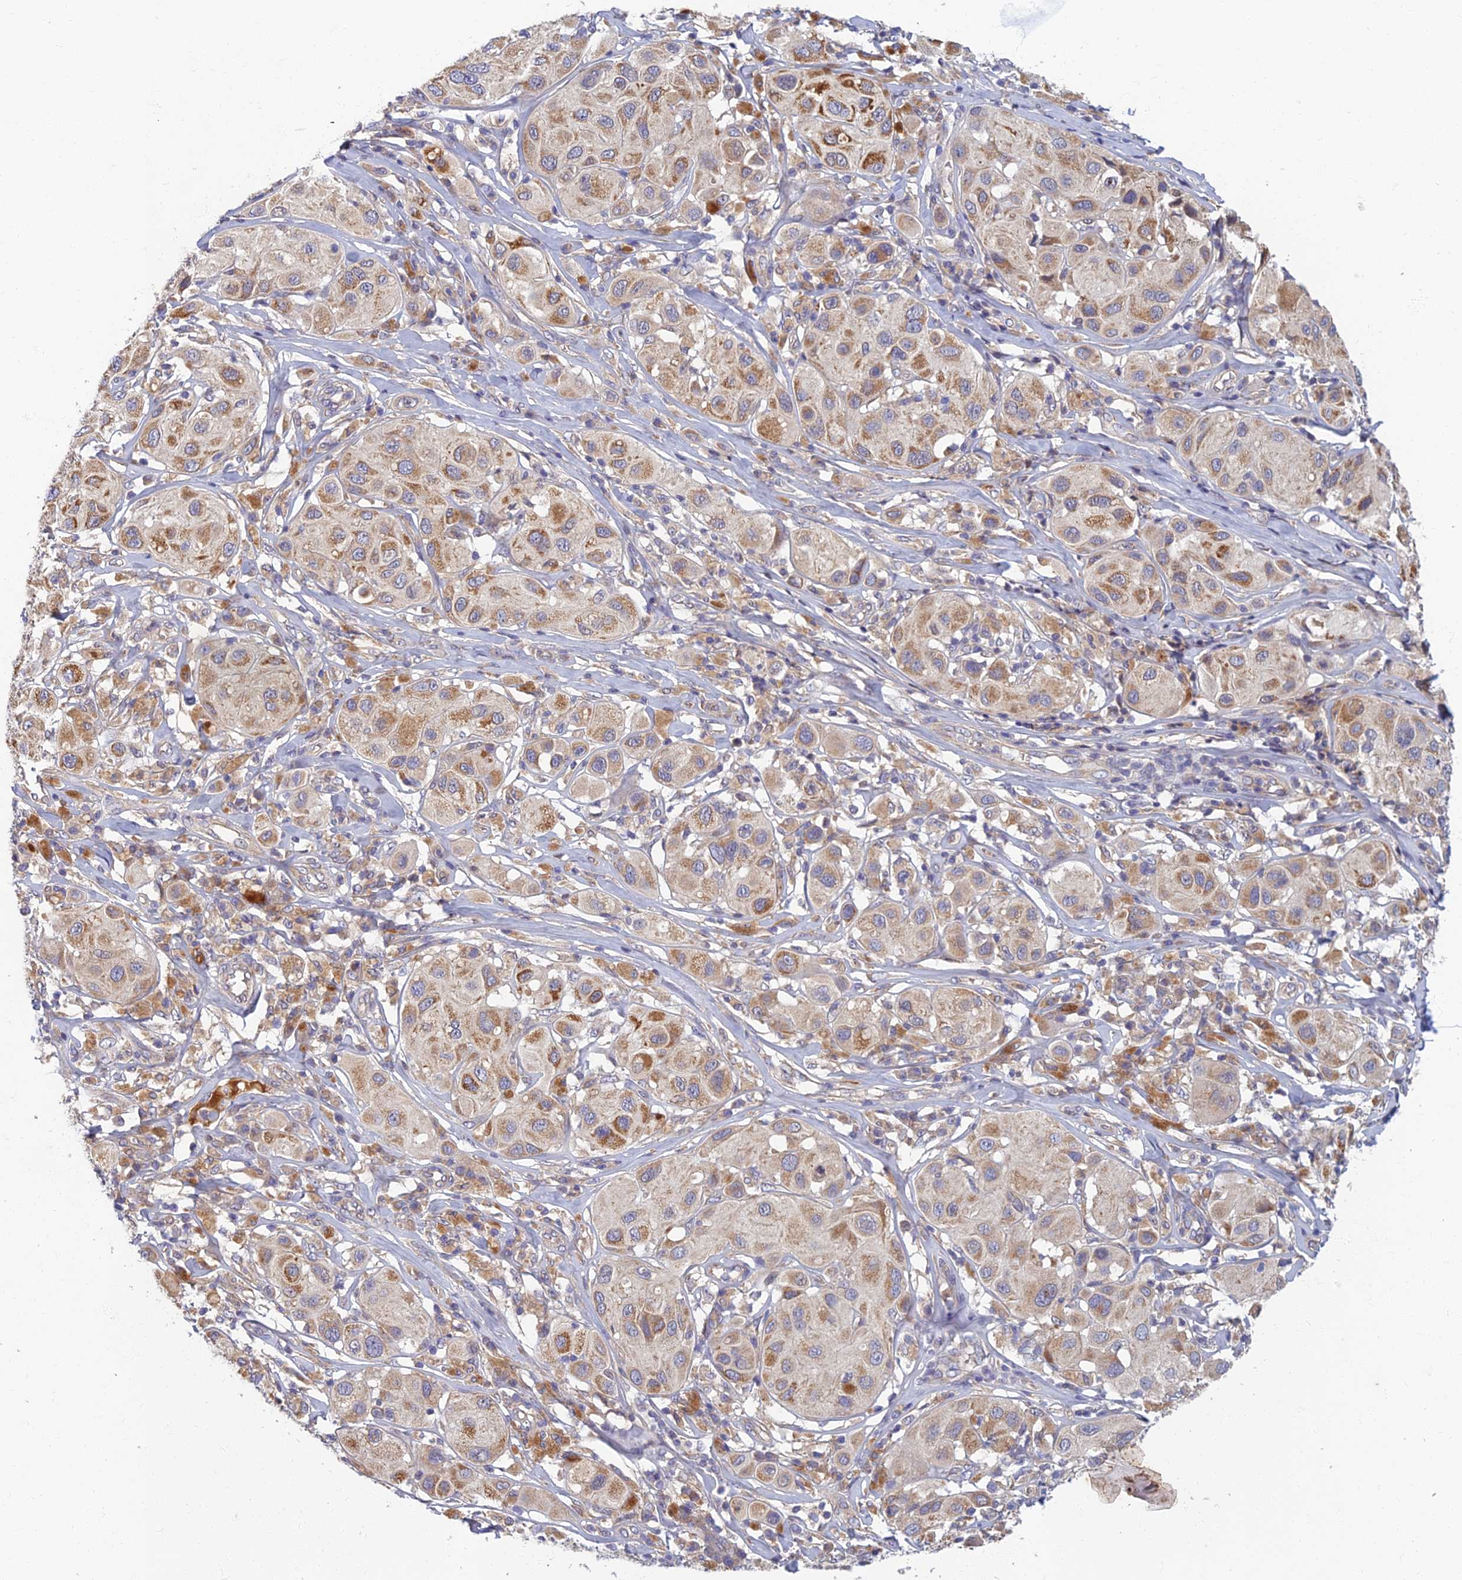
{"staining": {"intensity": "moderate", "quantity": ">75%", "location": "cytoplasmic/membranous"}, "tissue": "melanoma", "cell_type": "Tumor cells", "image_type": "cancer", "snomed": [{"axis": "morphology", "description": "Malignant melanoma, Metastatic site"}, {"axis": "topography", "description": "Skin"}], "caption": "A high-resolution micrograph shows immunohistochemistry staining of melanoma, which demonstrates moderate cytoplasmic/membranous expression in about >75% of tumor cells. The protein of interest is stained brown, and the nuclei are stained in blue (DAB (3,3'-diaminobenzidine) IHC with brightfield microscopy, high magnification).", "gene": "SOGA1", "patient": {"sex": "male", "age": 41}}